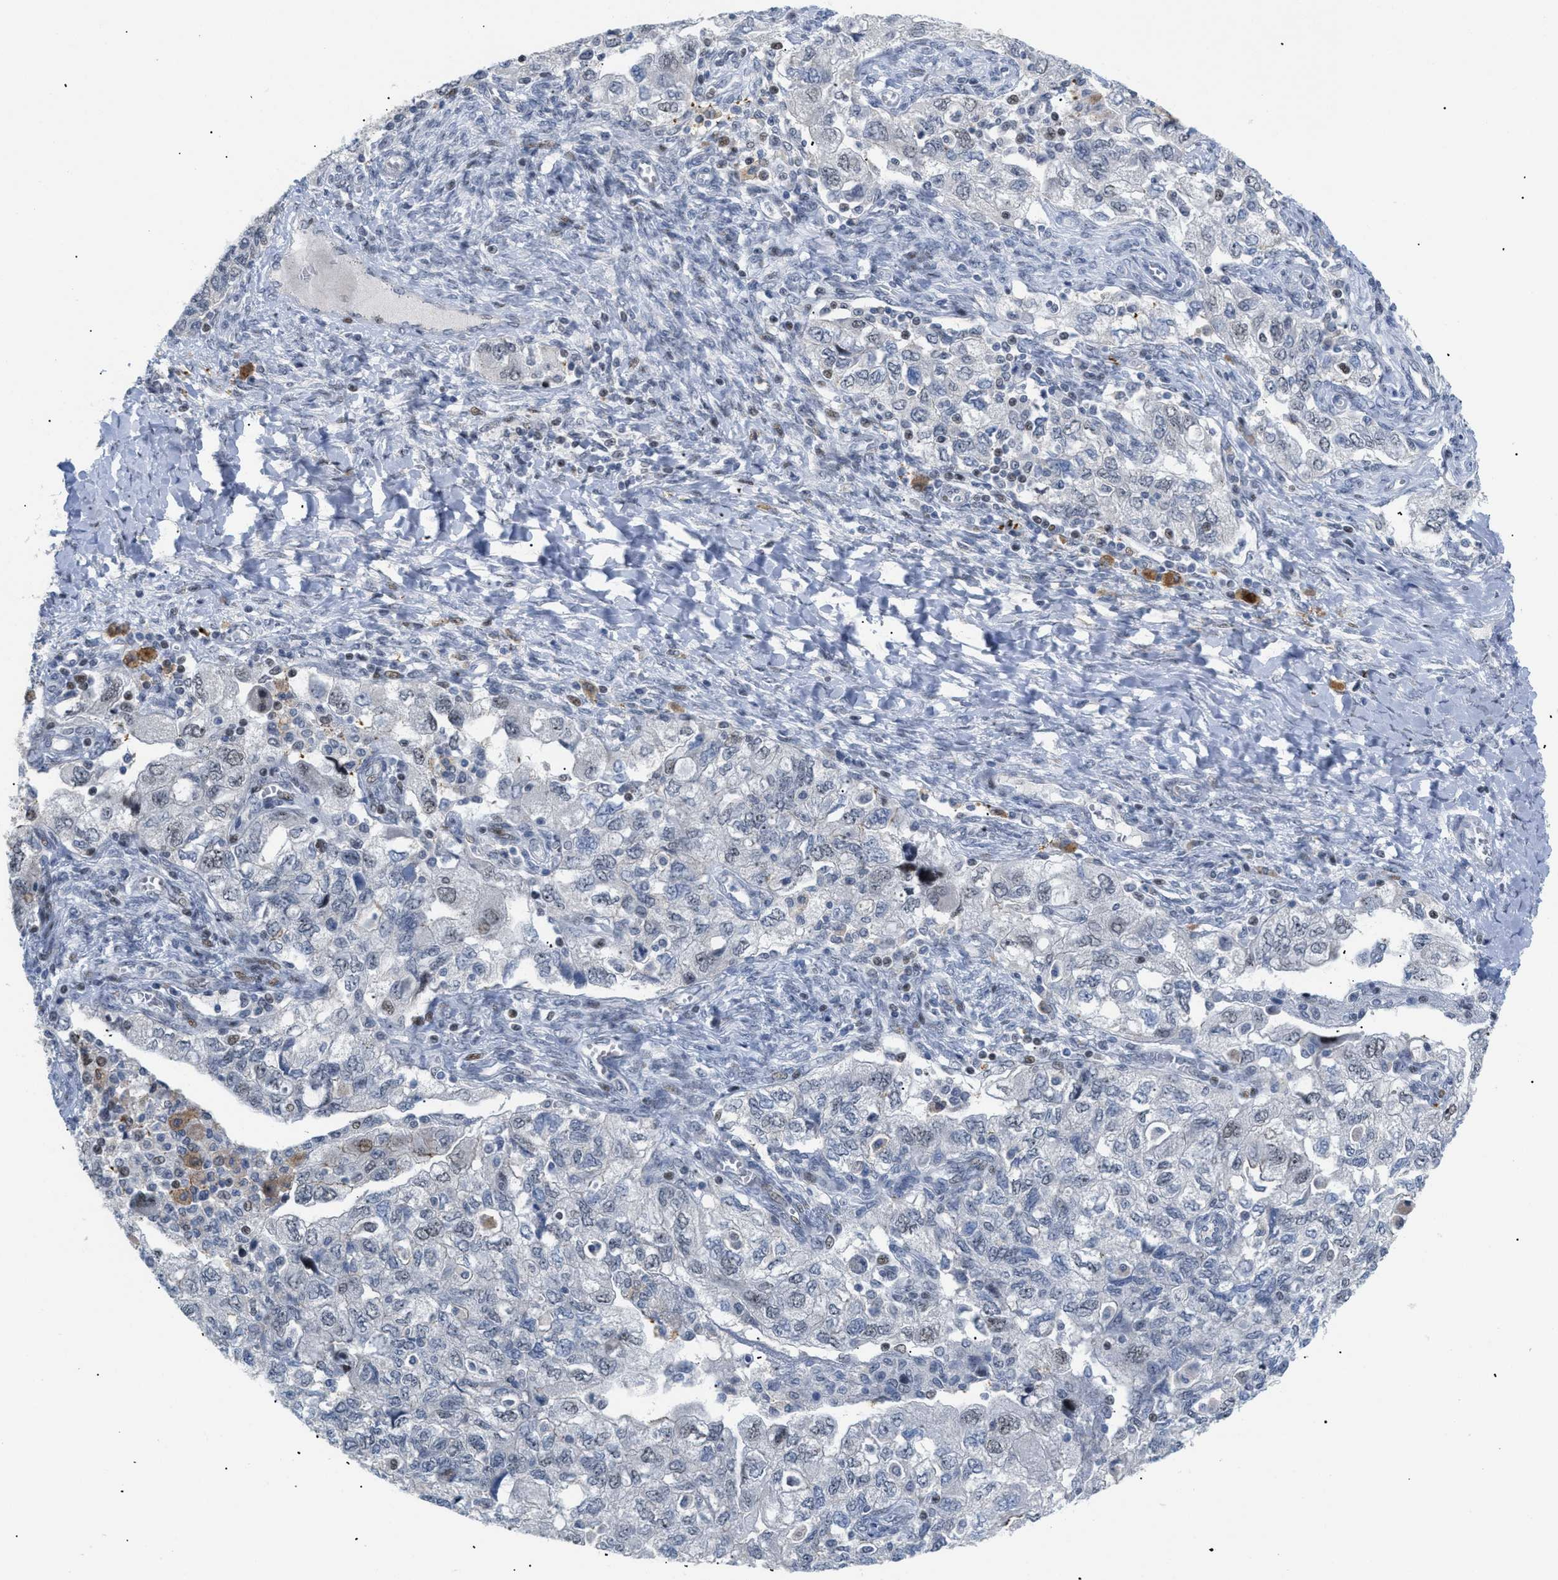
{"staining": {"intensity": "weak", "quantity": "<25%", "location": "nuclear"}, "tissue": "ovarian cancer", "cell_type": "Tumor cells", "image_type": "cancer", "snomed": [{"axis": "morphology", "description": "Carcinoma, NOS"}, {"axis": "morphology", "description": "Cystadenocarcinoma, serous, NOS"}, {"axis": "topography", "description": "Ovary"}], "caption": "DAB immunohistochemical staining of human serous cystadenocarcinoma (ovarian) shows no significant positivity in tumor cells.", "gene": "MED1", "patient": {"sex": "female", "age": 69}}